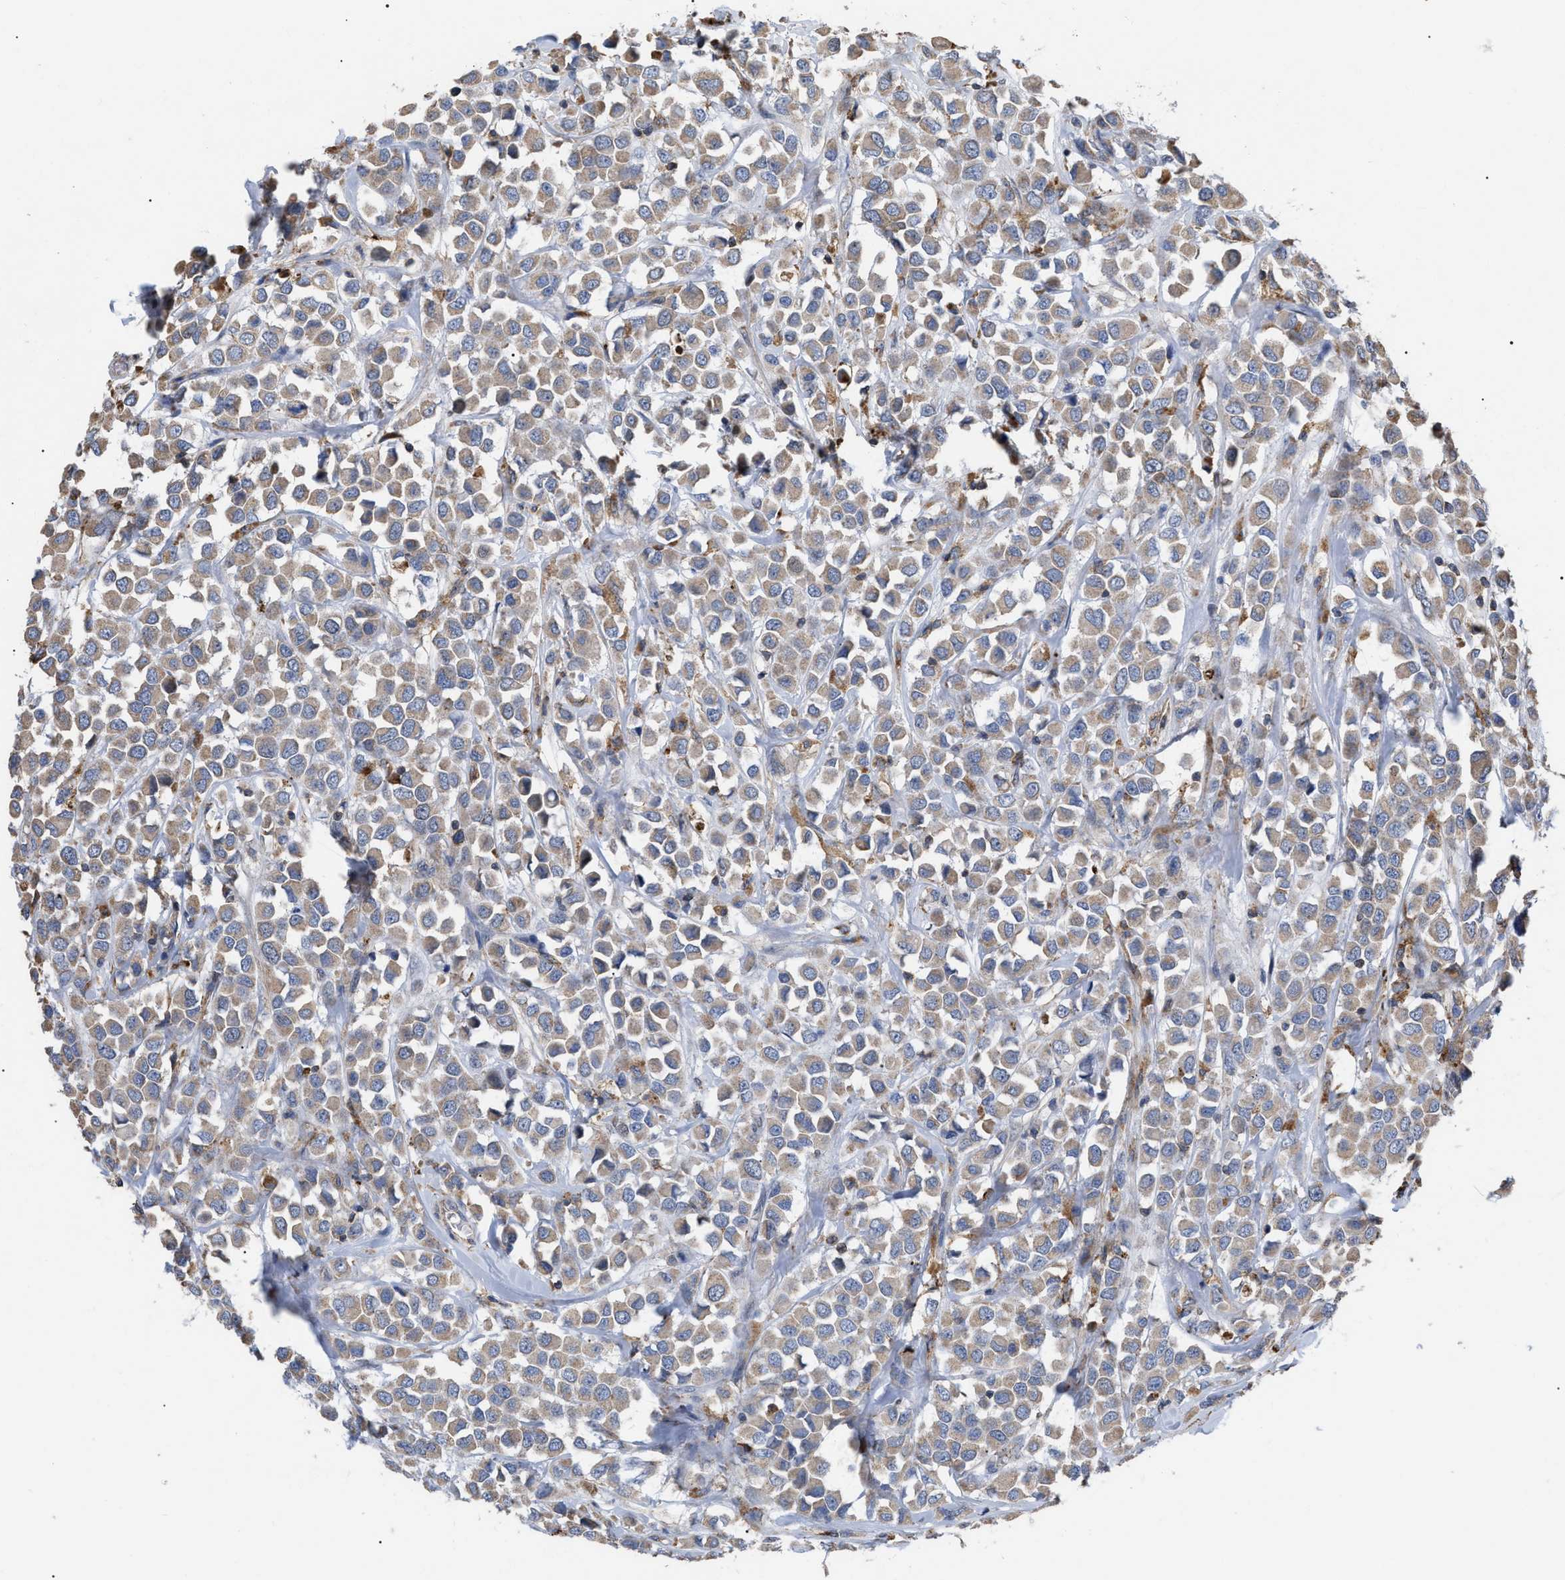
{"staining": {"intensity": "weak", "quantity": ">75%", "location": "cytoplasmic/membranous"}, "tissue": "breast cancer", "cell_type": "Tumor cells", "image_type": "cancer", "snomed": [{"axis": "morphology", "description": "Duct carcinoma"}, {"axis": "topography", "description": "Breast"}], "caption": "This is an image of immunohistochemistry (IHC) staining of breast cancer (invasive ductal carcinoma), which shows weak expression in the cytoplasmic/membranous of tumor cells.", "gene": "FAM171A2", "patient": {"sex": "female", "age": 61}}